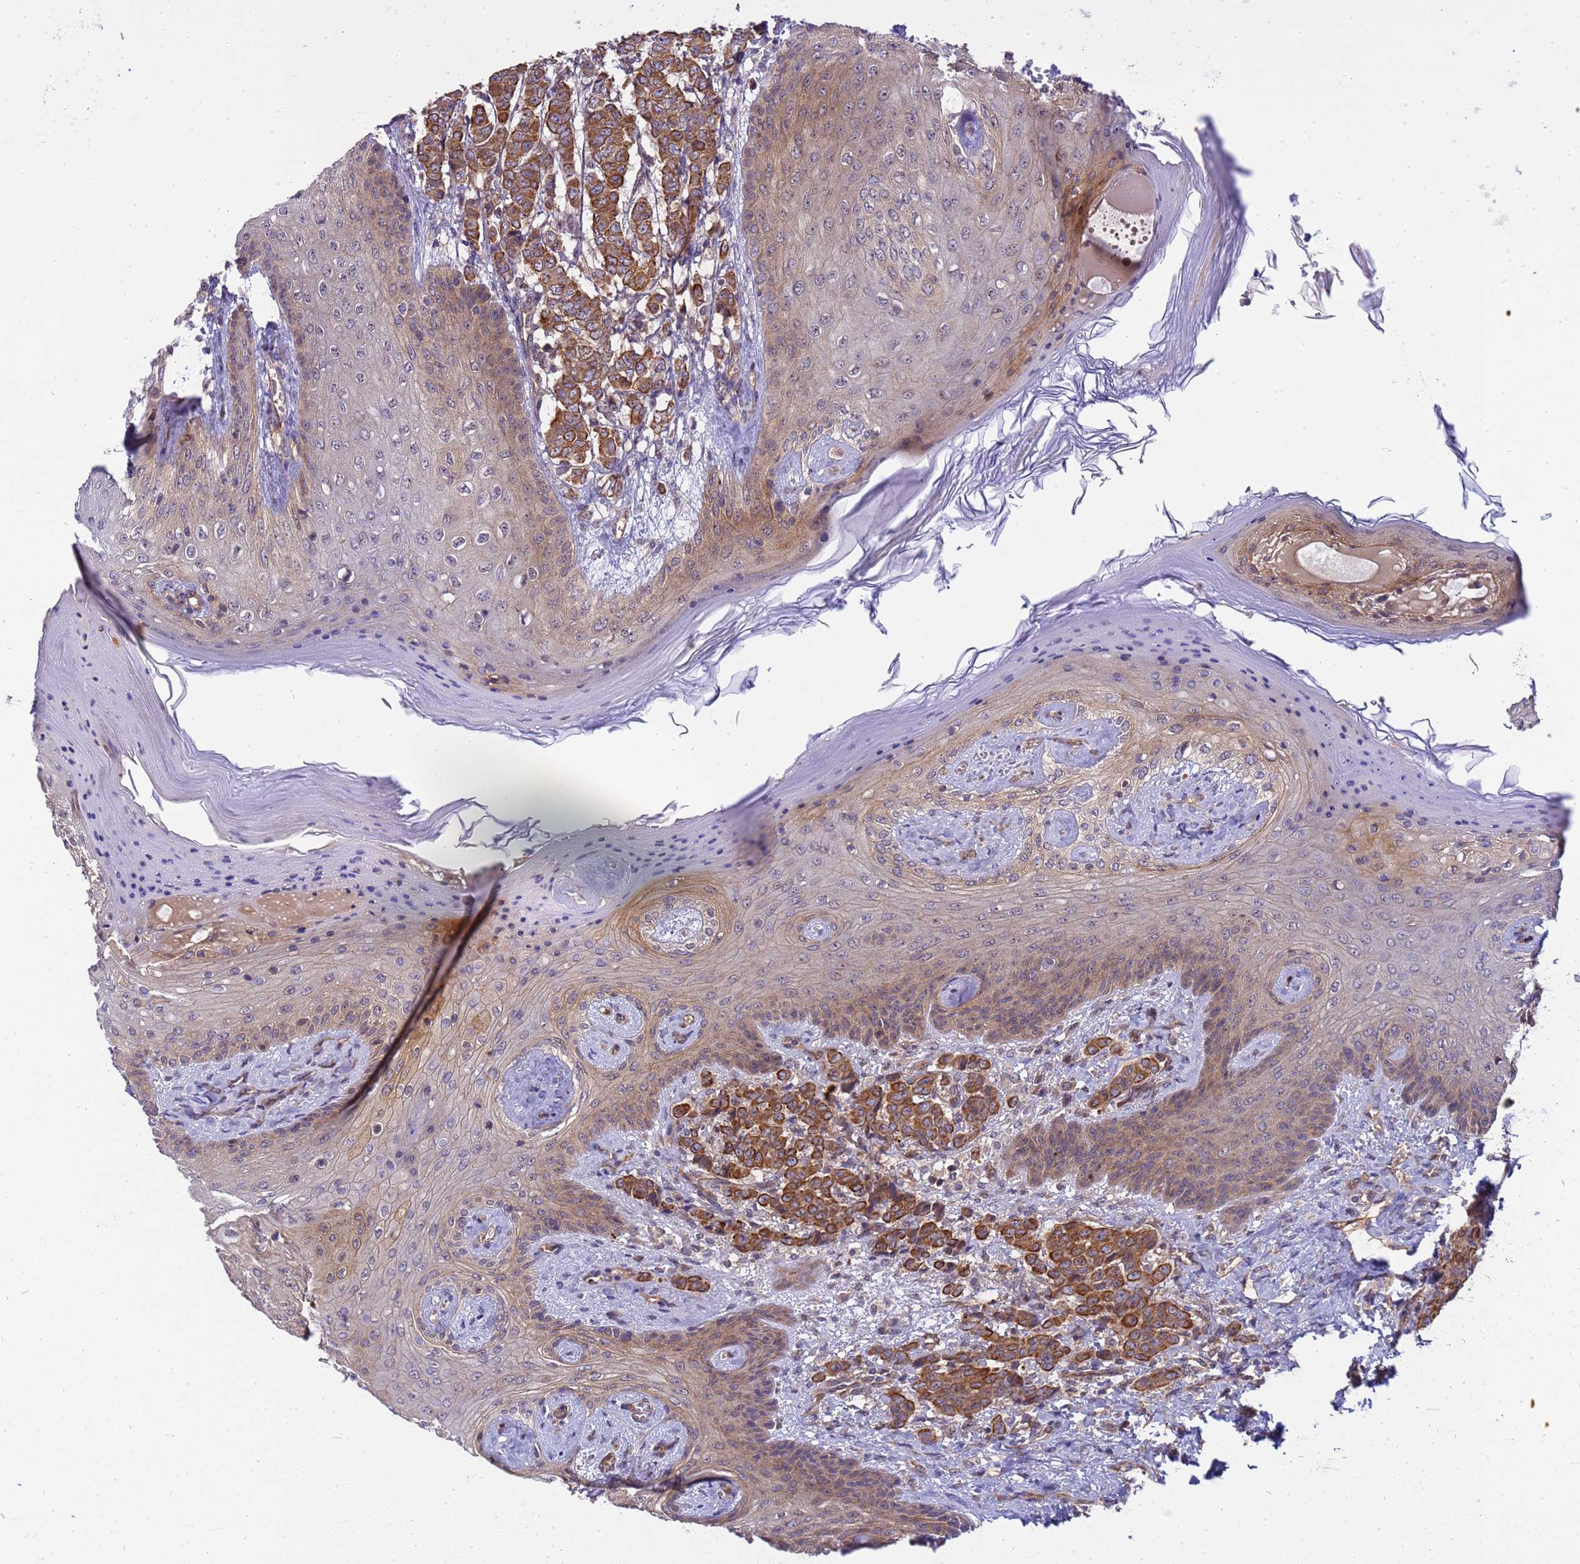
{"staining": {"intensity": "strong", "quantity": ">75%", "location": "cytoplasmic/membranous"}, "tissue": "breast cancer", "cell_type": "Tumor cells", "image_type": "cancer", "snomed": [{"axis": "morphology", "description": "Duct carcinoma"}, {"axis": "topography", "description": "Breast"}], "caption": "The immunohistochemical stain shows strong cytoplasmic/membranous expression in tumor cells of breast invasive ductal carcinoma tissue.", "gene": "SMCO3", "patient": {"sex": "female", "age": 40}}